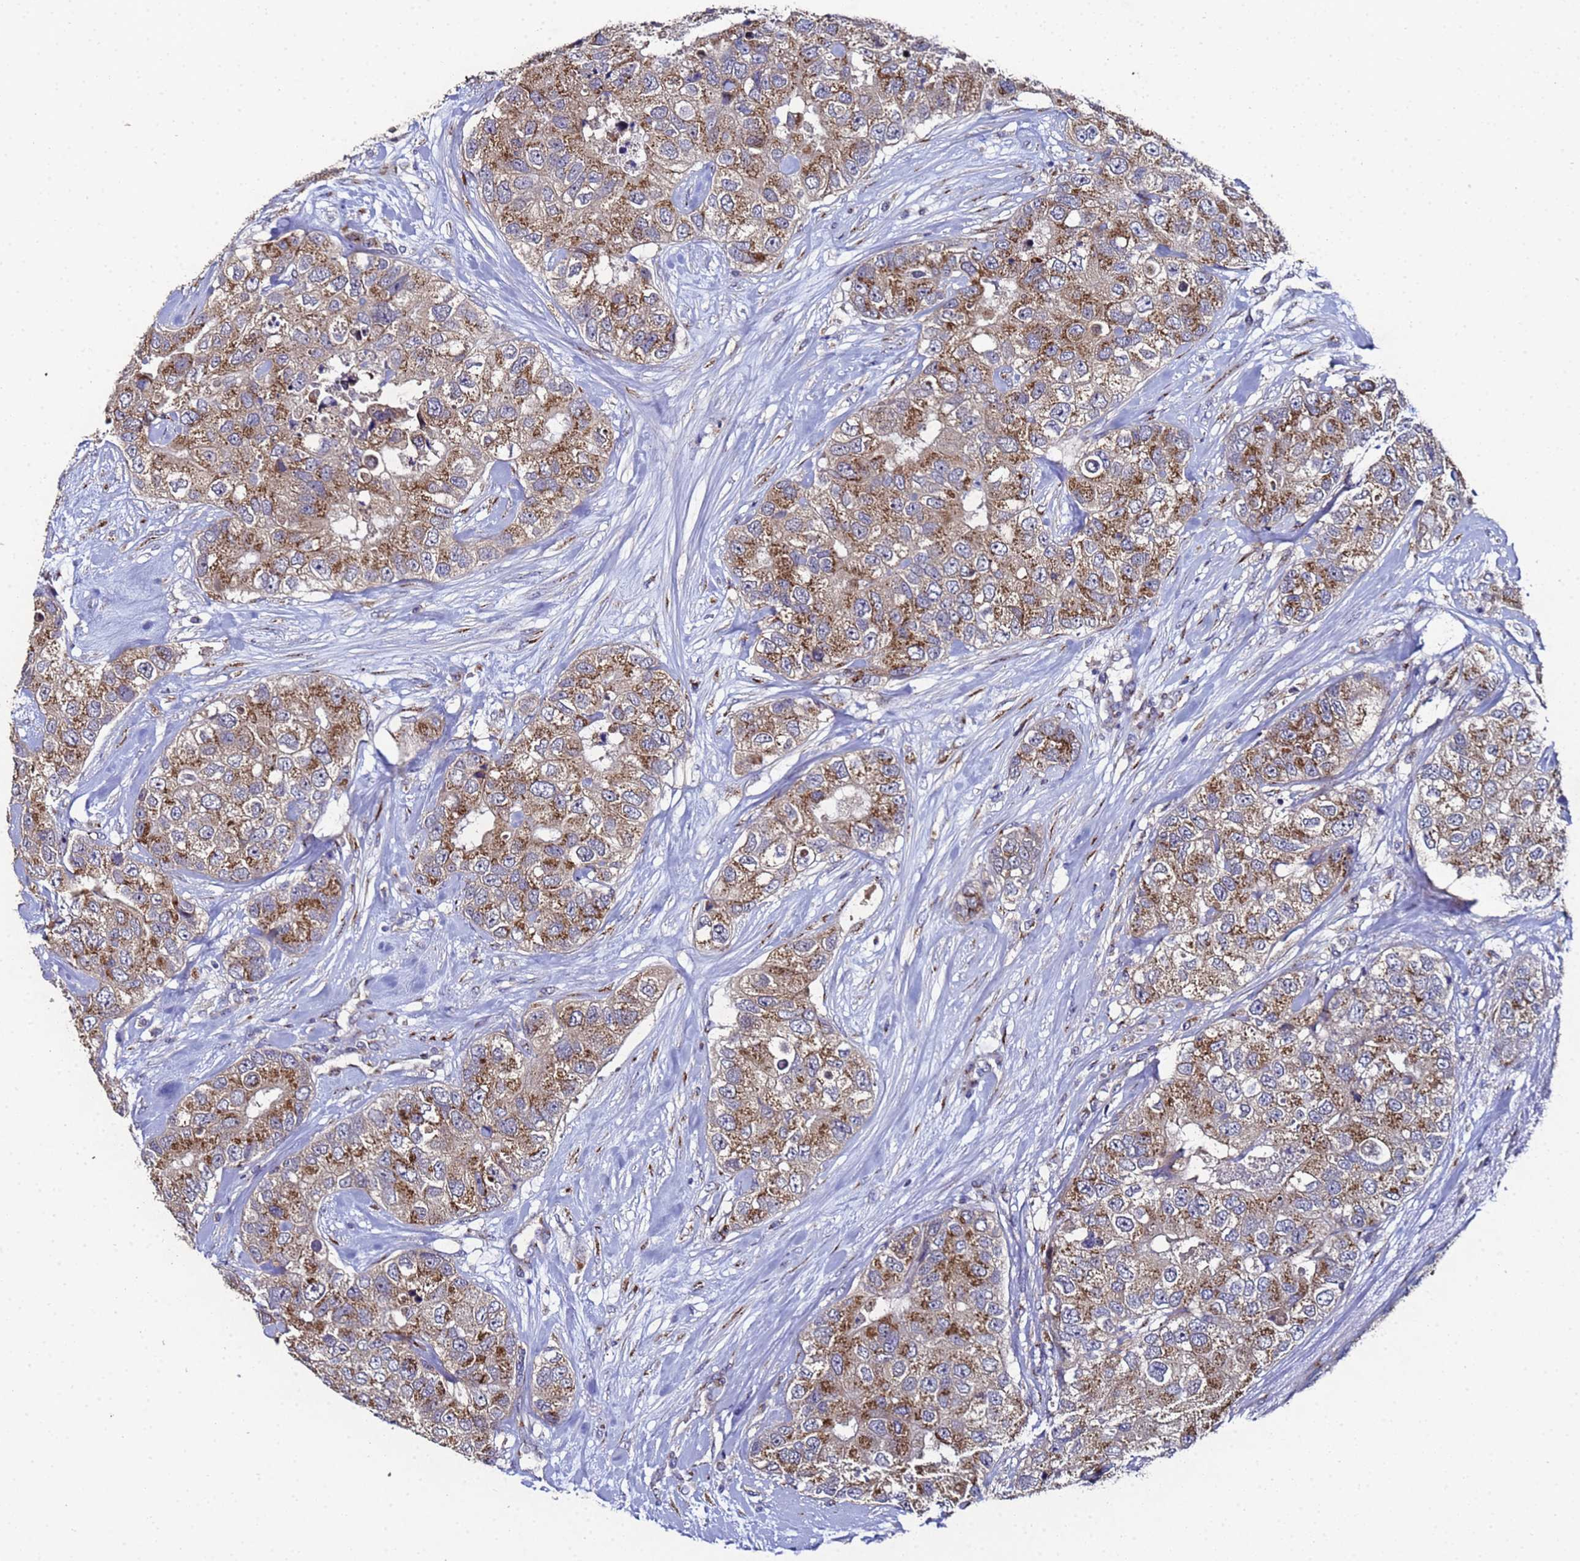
{"staining": {"intensity": "moderate", "quantity": ">75%", "location": "cytoplasmic/membranous"}, "tissue": "breast cancer", "cell_type": "Tumor cells", "image_type": "cancer", "snomed": [{"axis": "morphology", "description": "Duct carcinoma"}, {"axis": "topography", "description": "Breast"}], "caption": "Breast cancer was stained to show a protein in brown. There is medium levels of moderate cytoplasmic/membranous staining in approximately >75% of tumor cells. (DAB (3,3'-diaminobenzidine) = brown stain, brightfield microscopy at high magnification).", "gene": "NSUN6", "patient": {"sex": "female", "age": 62}}